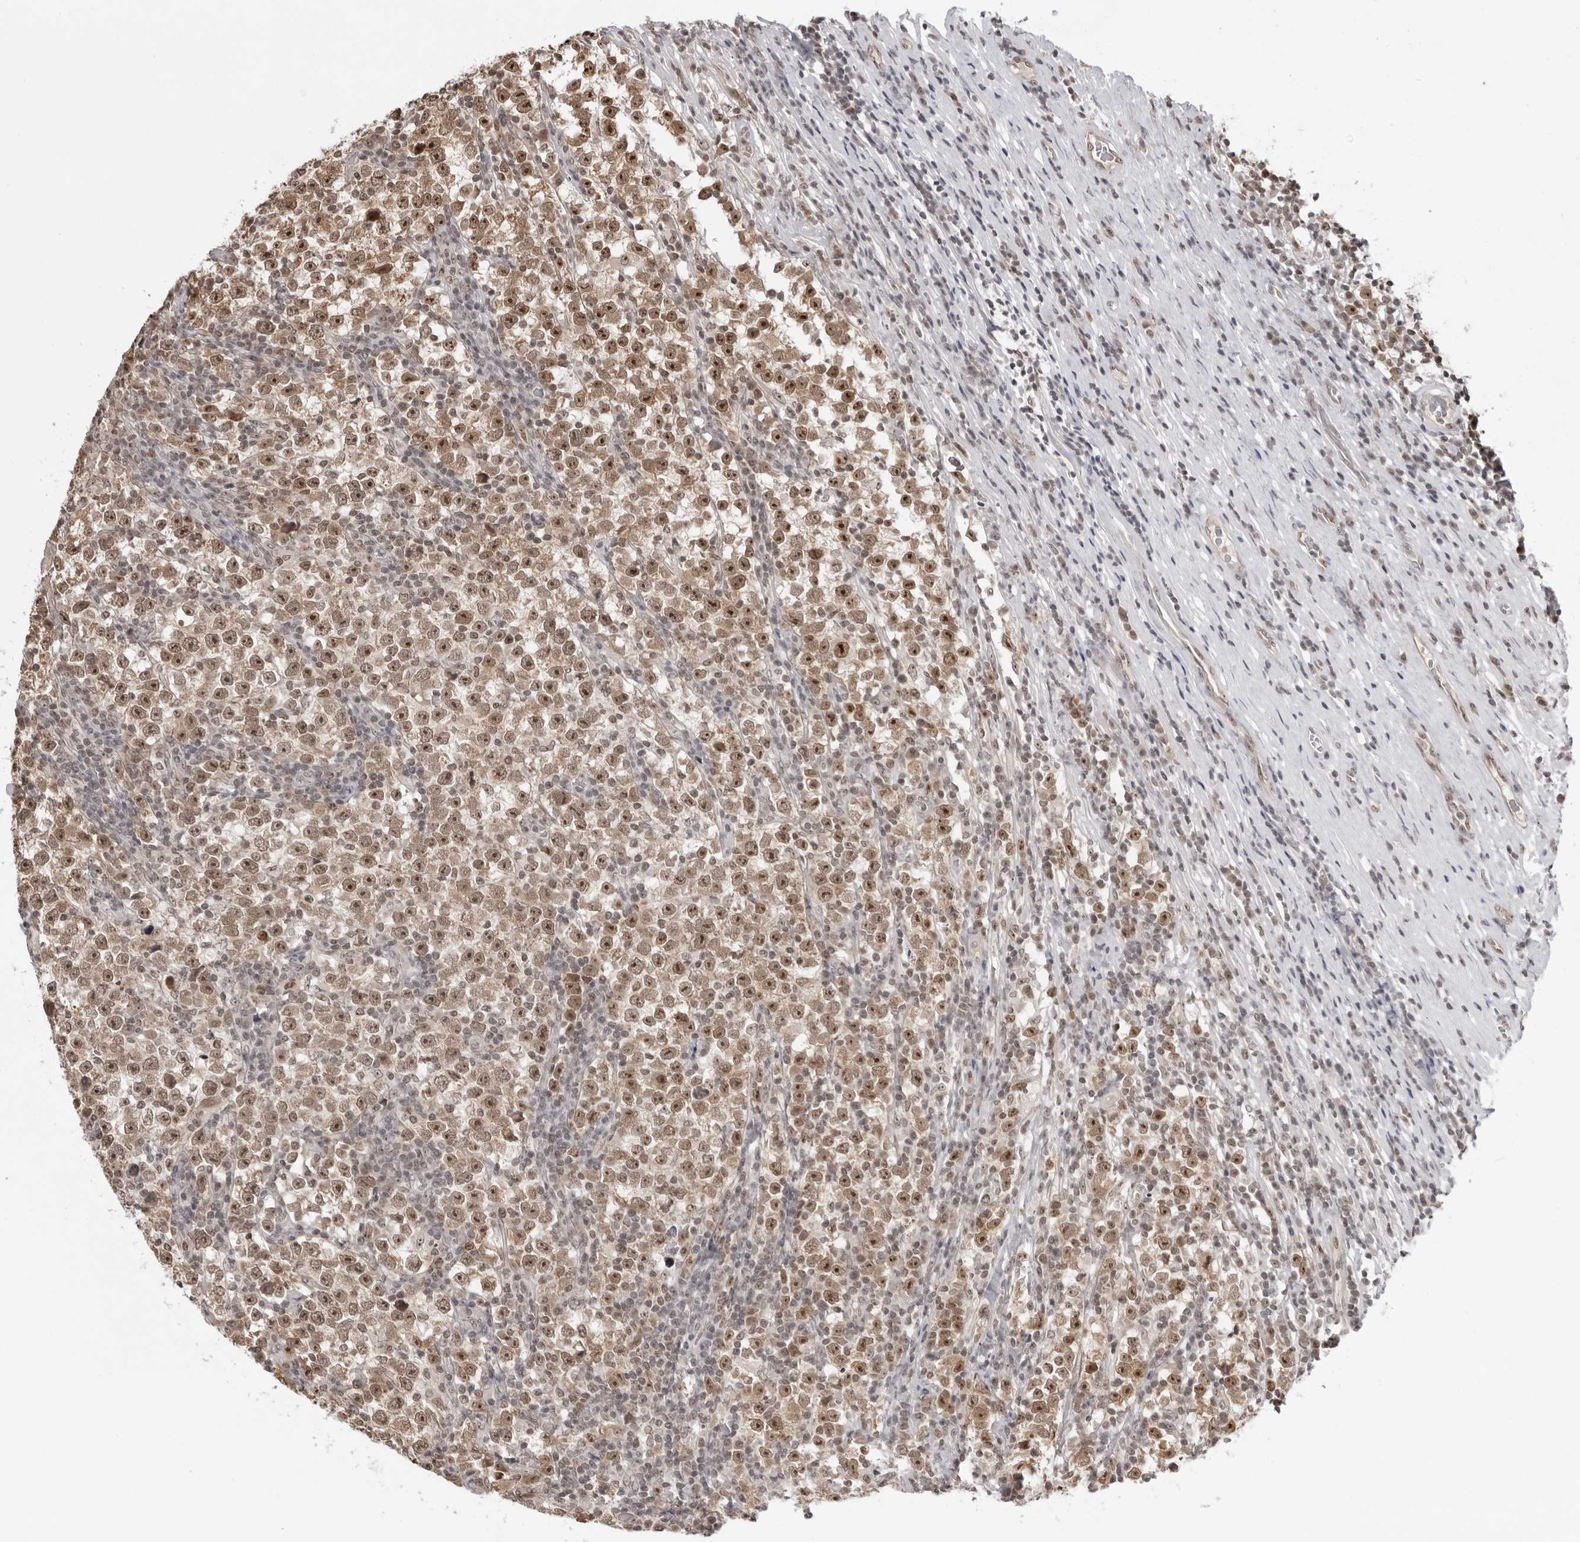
{"staining": {"intensity": "moderate", "quantity": ">75%", "location": "cytoplasmic/membranous,nuclear"}, "tissue": "testis cancer", "cell_type": "Tumor cells", "image_type": "cancer", "snomed": [{"axis": "morphology", "description": "Normal tissue, NOS"}, {"axis": "morphology", "description": "Seminoma, NOS"}, {"axis": "topography", "description": "Testis"}], "caption": "DAB (3,3'-diaminobenzidine) immunohistochemical staining of human seminoma (testis) shows moderate cytoplasmic/membranous and nuclear protein expression in about >75% of tumor cells.", "gene": "EXOSC10", "patient": {"sex": "male", "age": 43}}